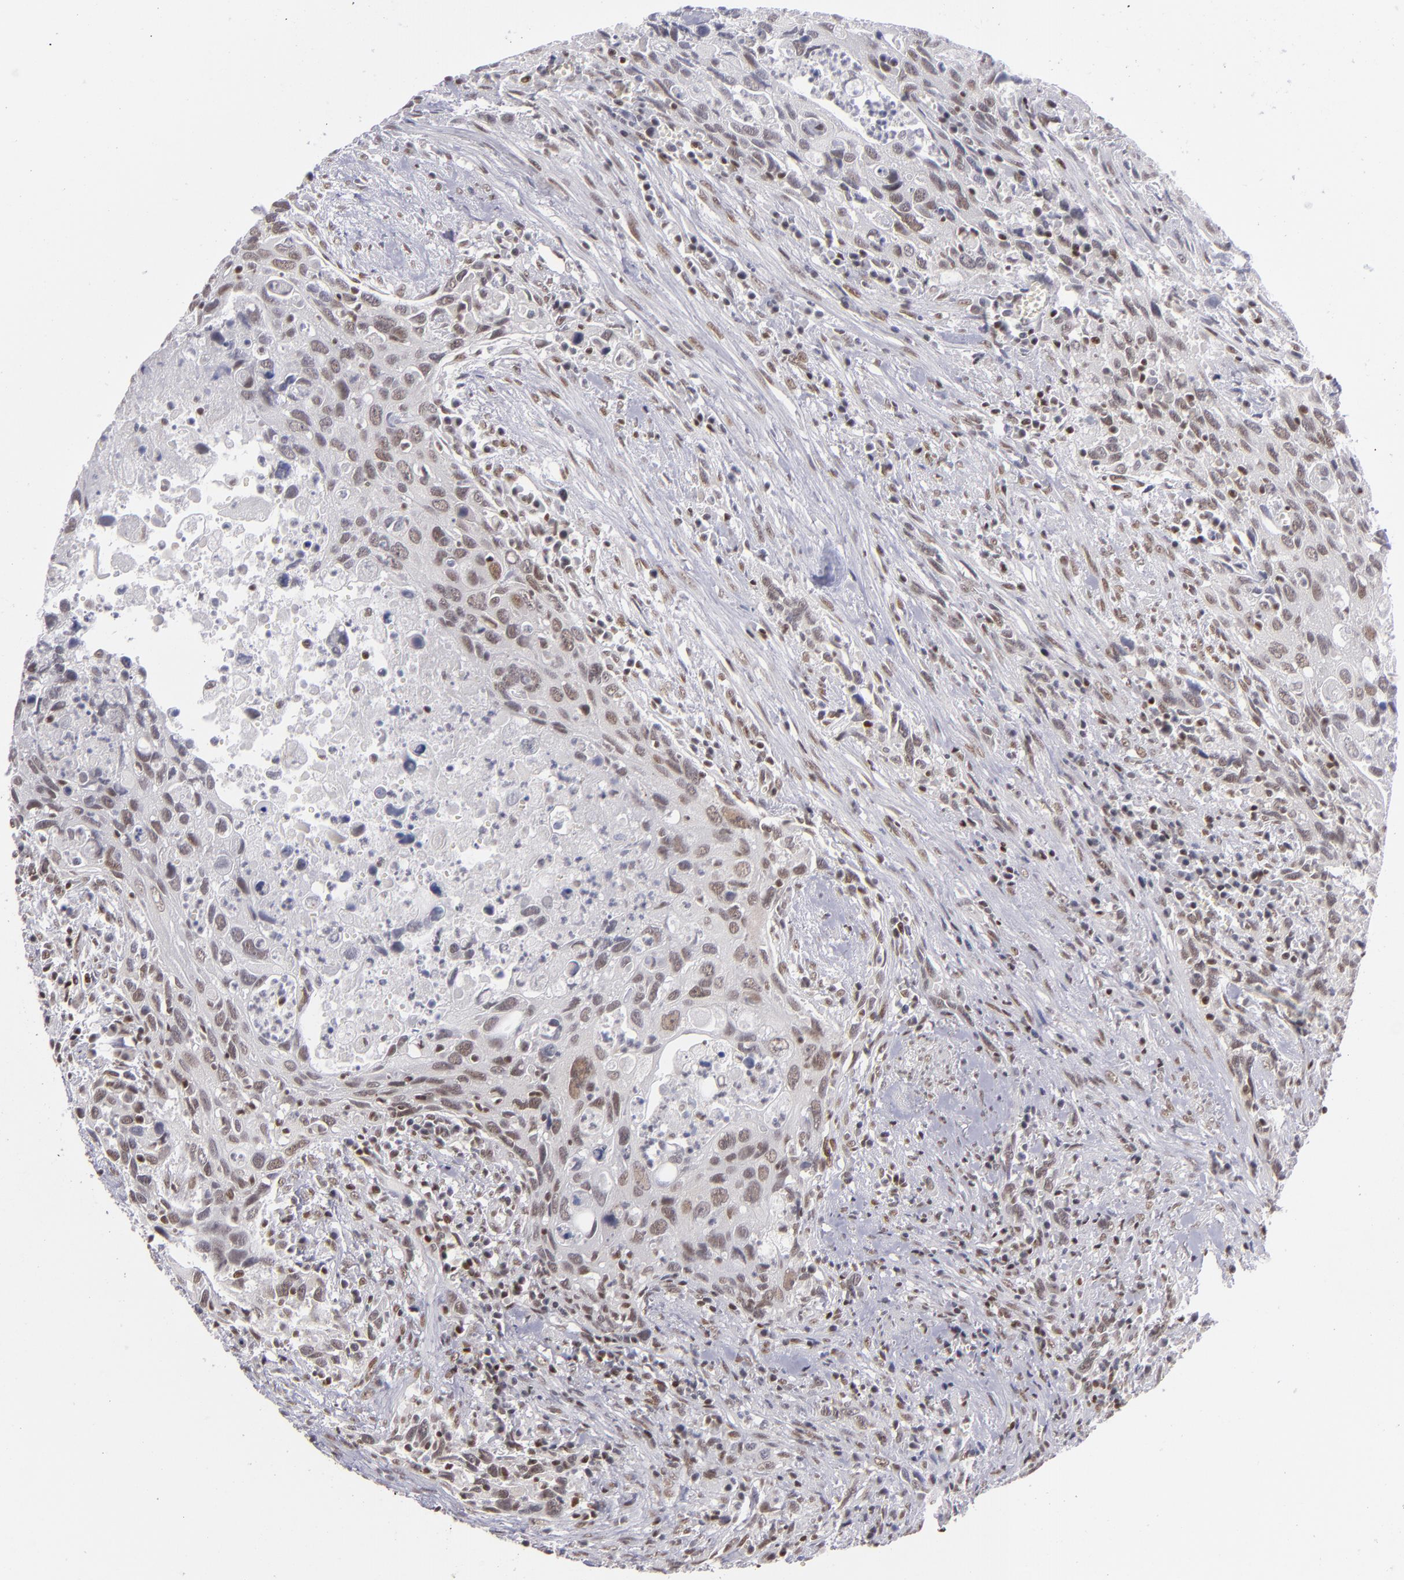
{"staining": {"intensity": "moderate", "quantity": ">75%", "location": "nuclear"}, "tissue": "urothelial cancer", "cell_type": "Tumor cells", "image_type": "cancer", "snomed": [{"axis": "morphology", "description": "Urothelial carcinoma, High grade"}, {"axis": "topography", "description": "Urinary bladder"}], "caption": "Immunohistochemical staining of human urothelial cancer reveals moderate nuclear protein positivity in about >75% of tumor cells.", "gene": "MLLT3", "patient": {"sex": "male", "age": 71}}